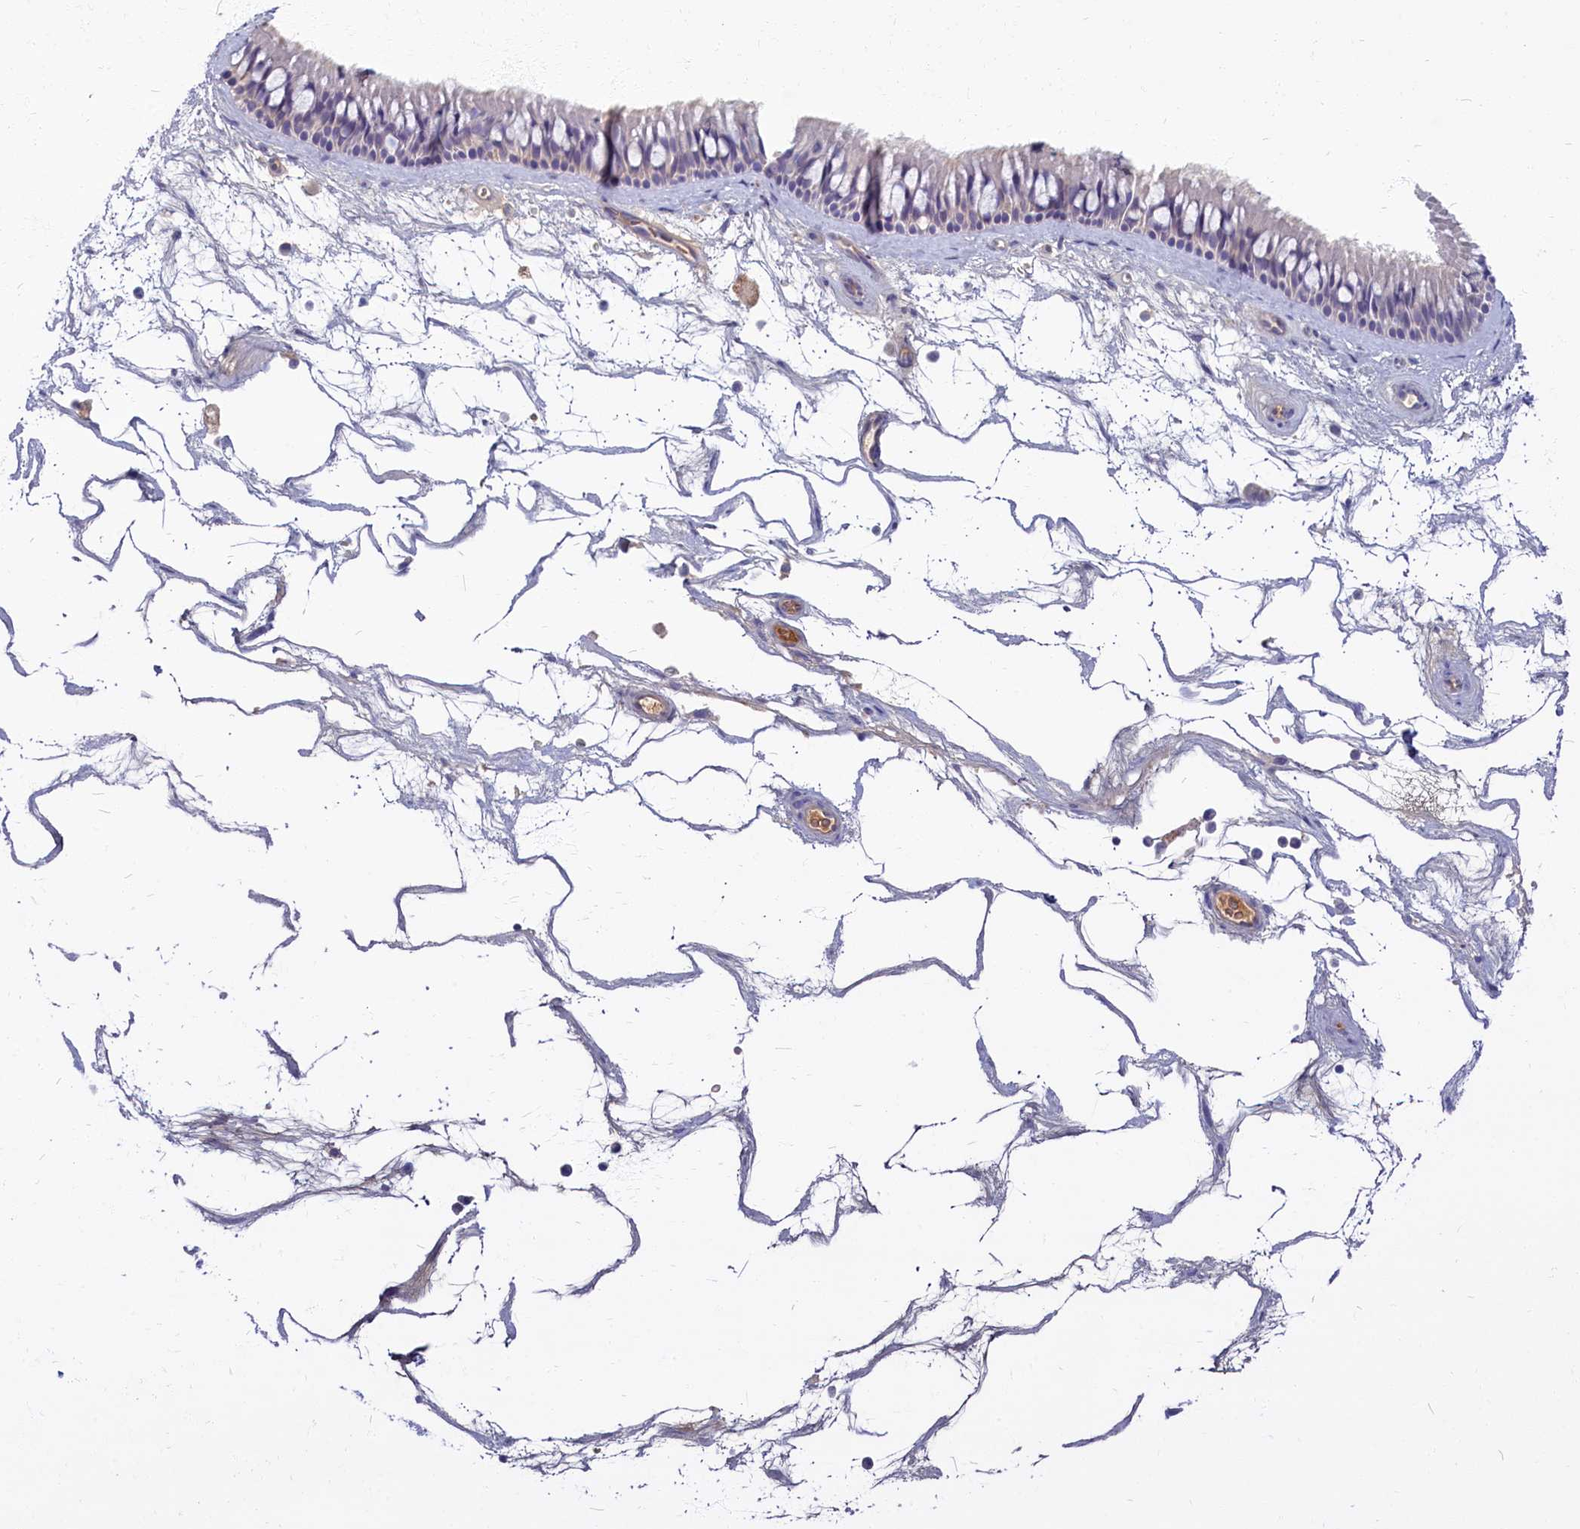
{"staining": {"intensity": "weak", "quantity": "<25%", "location": "cytoplasmic/membranous"}, "tissue": "nasopharynx", "cell_type": "Respiratory epithelial cells", "image_type": "normal", "snomed": [{"axis": "morphology", "description": "Normal tissue, NOS"}, {"axis": "topography", "description": "Nasopharynx"}], "caption": "Immunohistochemistry (IHC) photomicrograph of benign nasopharynx stained for a protein (brown), which shows no expression in respiratory epithelial cells.", "gene": "SV2C", "patient": {"sex": "male", "age": 64}}